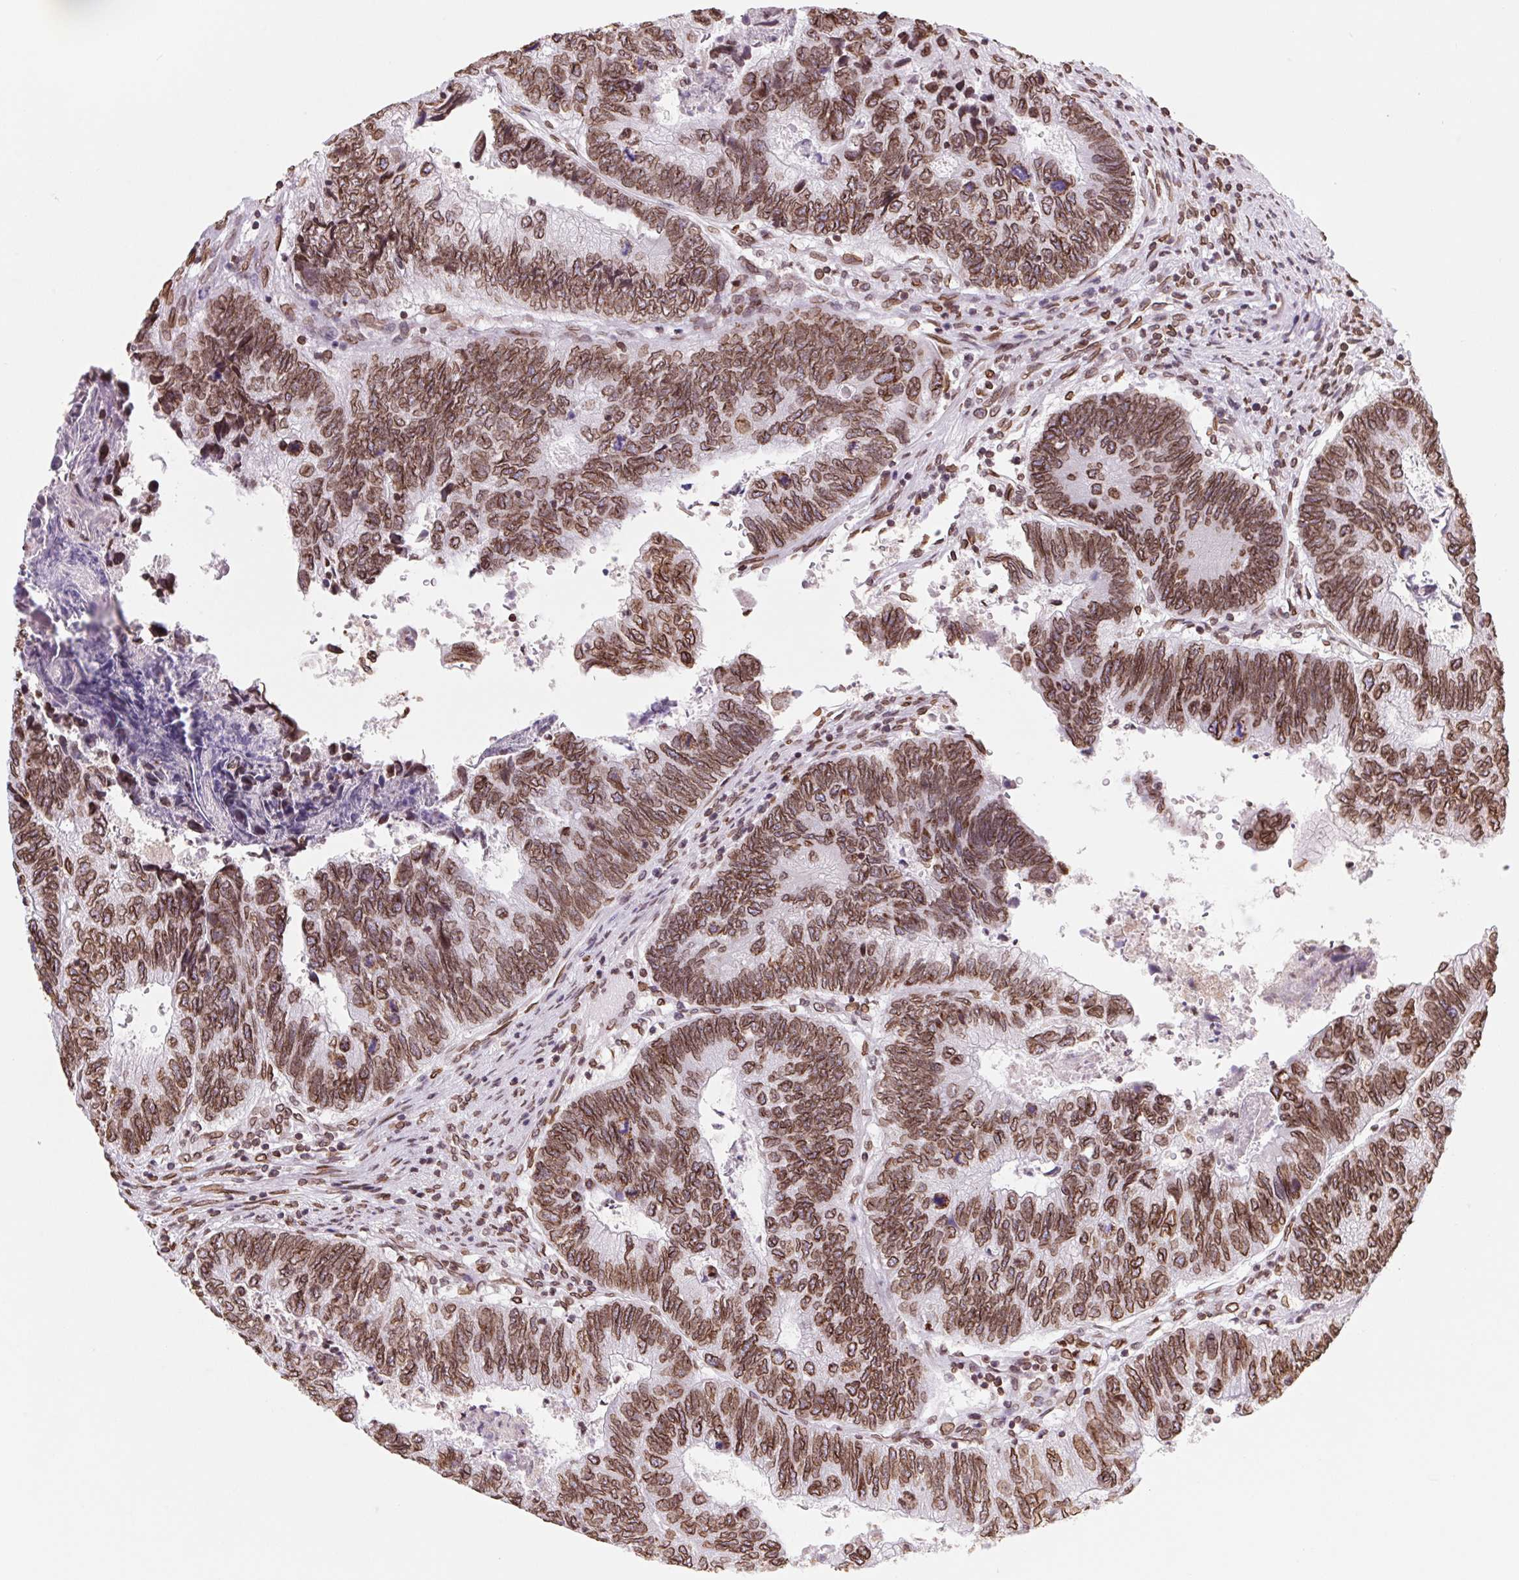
{"staining": {"intensity": "strong", "quantity": ">75%", "location": "cytoplasmic/membranous,nuclear"}, "tissue": "colorectal cancer", "cell_type": "Tumor cells", "image_type": "cancer", "snomed": [{"axis": "morphology", "description": "Adenocarcinoma, NOS"}, {"axis": "topography", "description": "Colon"}], "caption": "IHC micrograph of human adenocarcinoma (colorectal) stained for a protein (brown), which exhibits high levels of strong cytoplasmic/membranous and nuclear expression in approximately >75% of tumor cells.", "gene": "LMNB2", "patient": {"sex": "female", "age": 67}}